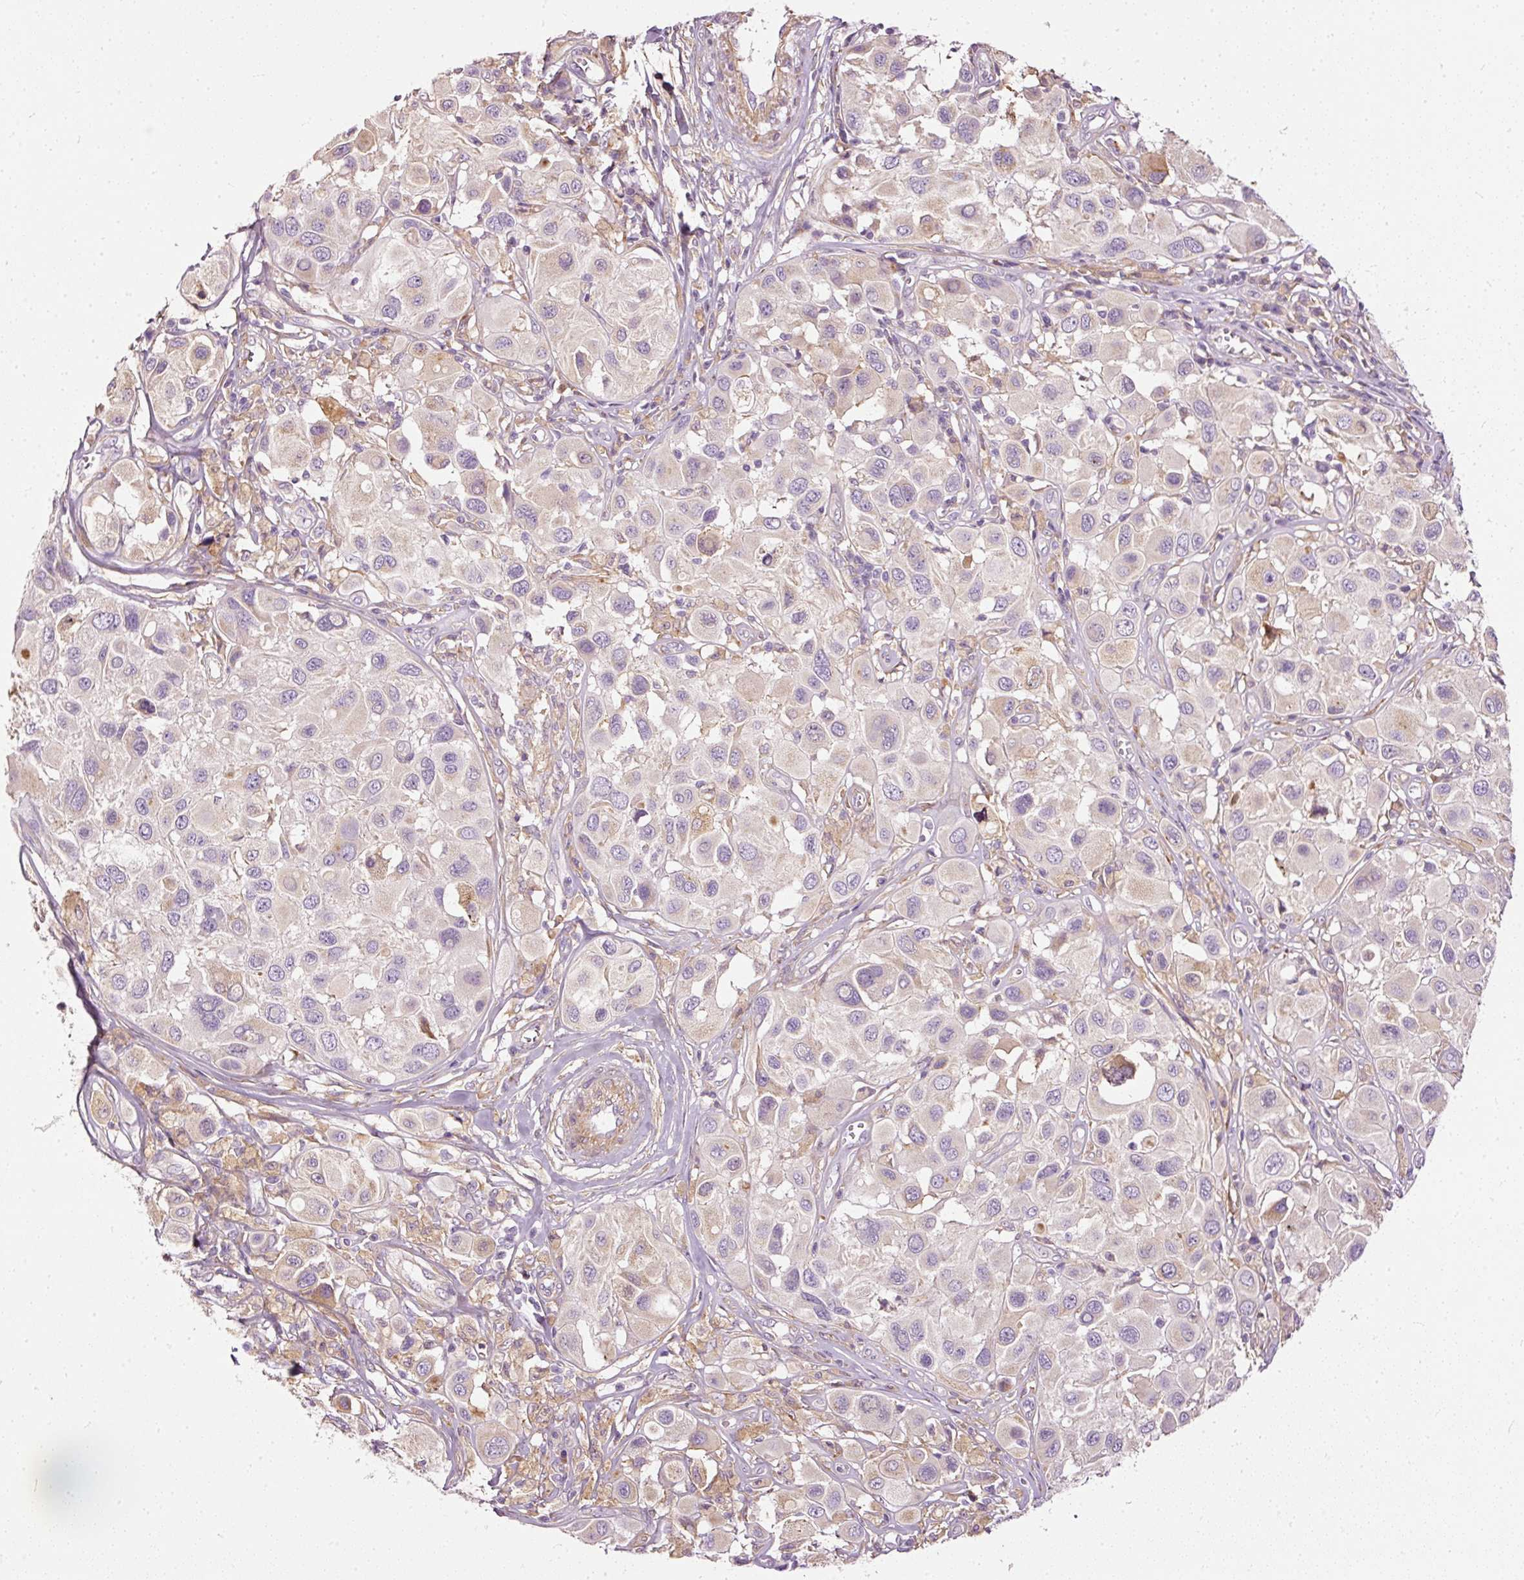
{"staining": {"intensity": "negative", "quantity": "none", "location": "none"}, "tissue": "melanoma", "cell_type": "Tumor cells", "image_type": "cancer", "snomed": [{"axis": "morphology", "description": "Malignant melanoma, Metastatic site"}, {"axis": "topography", "description": "Skin"}], "caption": "Image shows no protein positivity in tumor cells of melanoma tissue.", "gene": "PAQR9", "patient": {"sex": "male", "age": 41}}